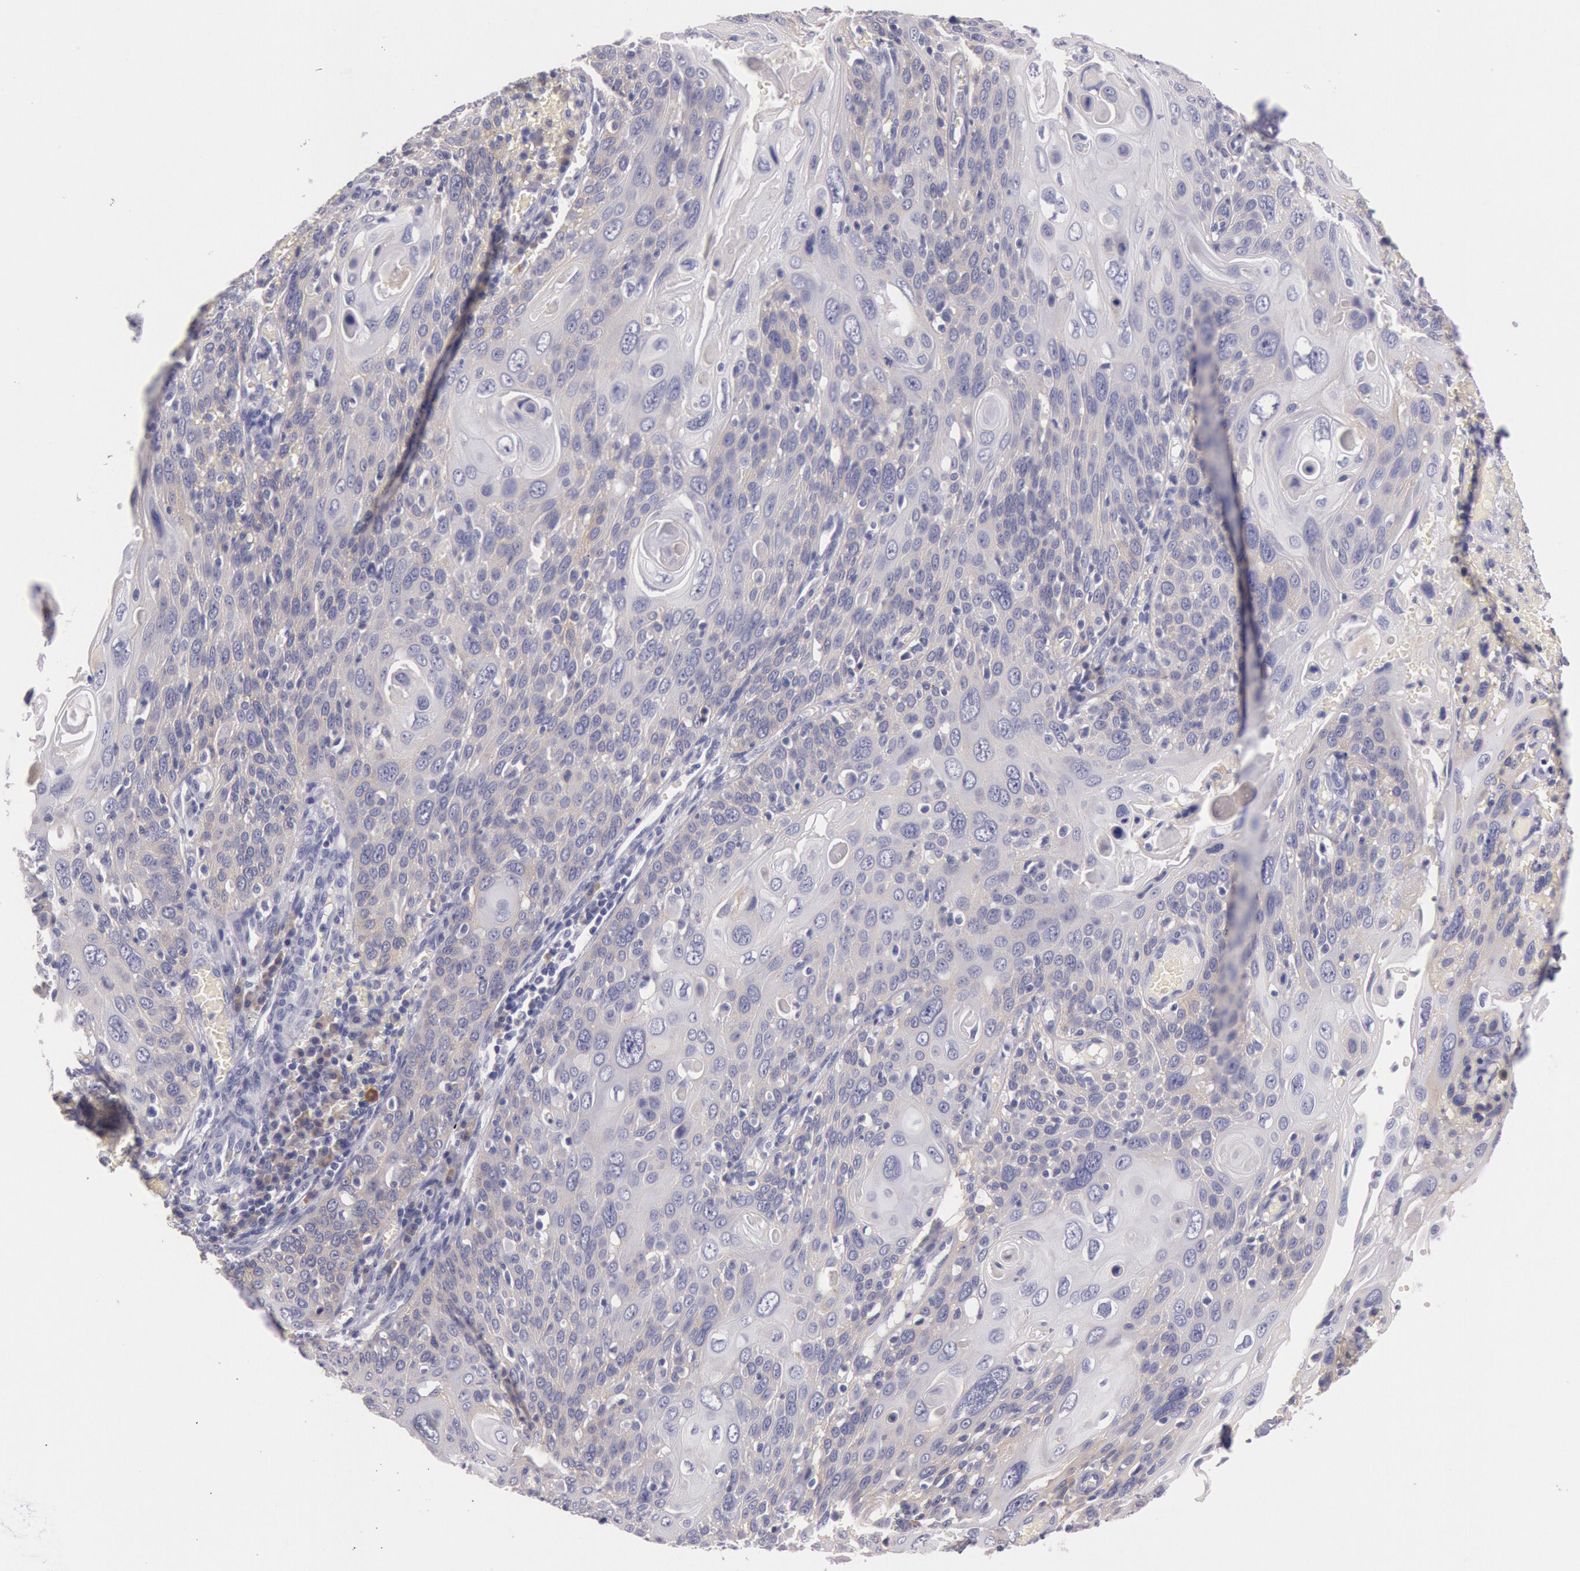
{"staining": {"intensity": "negative", "quantity": "none", "location": "none"}, "tissue": "cervical cancer", "cell_type": "Tumor cells", "image_type": "cancer", "snomed": [{"axis": "morphology", "description": "Squamous cell carcinoma, NOS"}, {"axis": "topography", "description": "Cervix"}], "caption": "High magnification brightfield microscopy of cervical cancer (squamous cell carcinoma) stained with DAB (3,3'-diaminobenzidine) (brown) and counterstained with hematoxylin (blue): tumor cells show no significant expression.", "gene": "EGFR", "patient": {"sex": "female", "age": 54}}